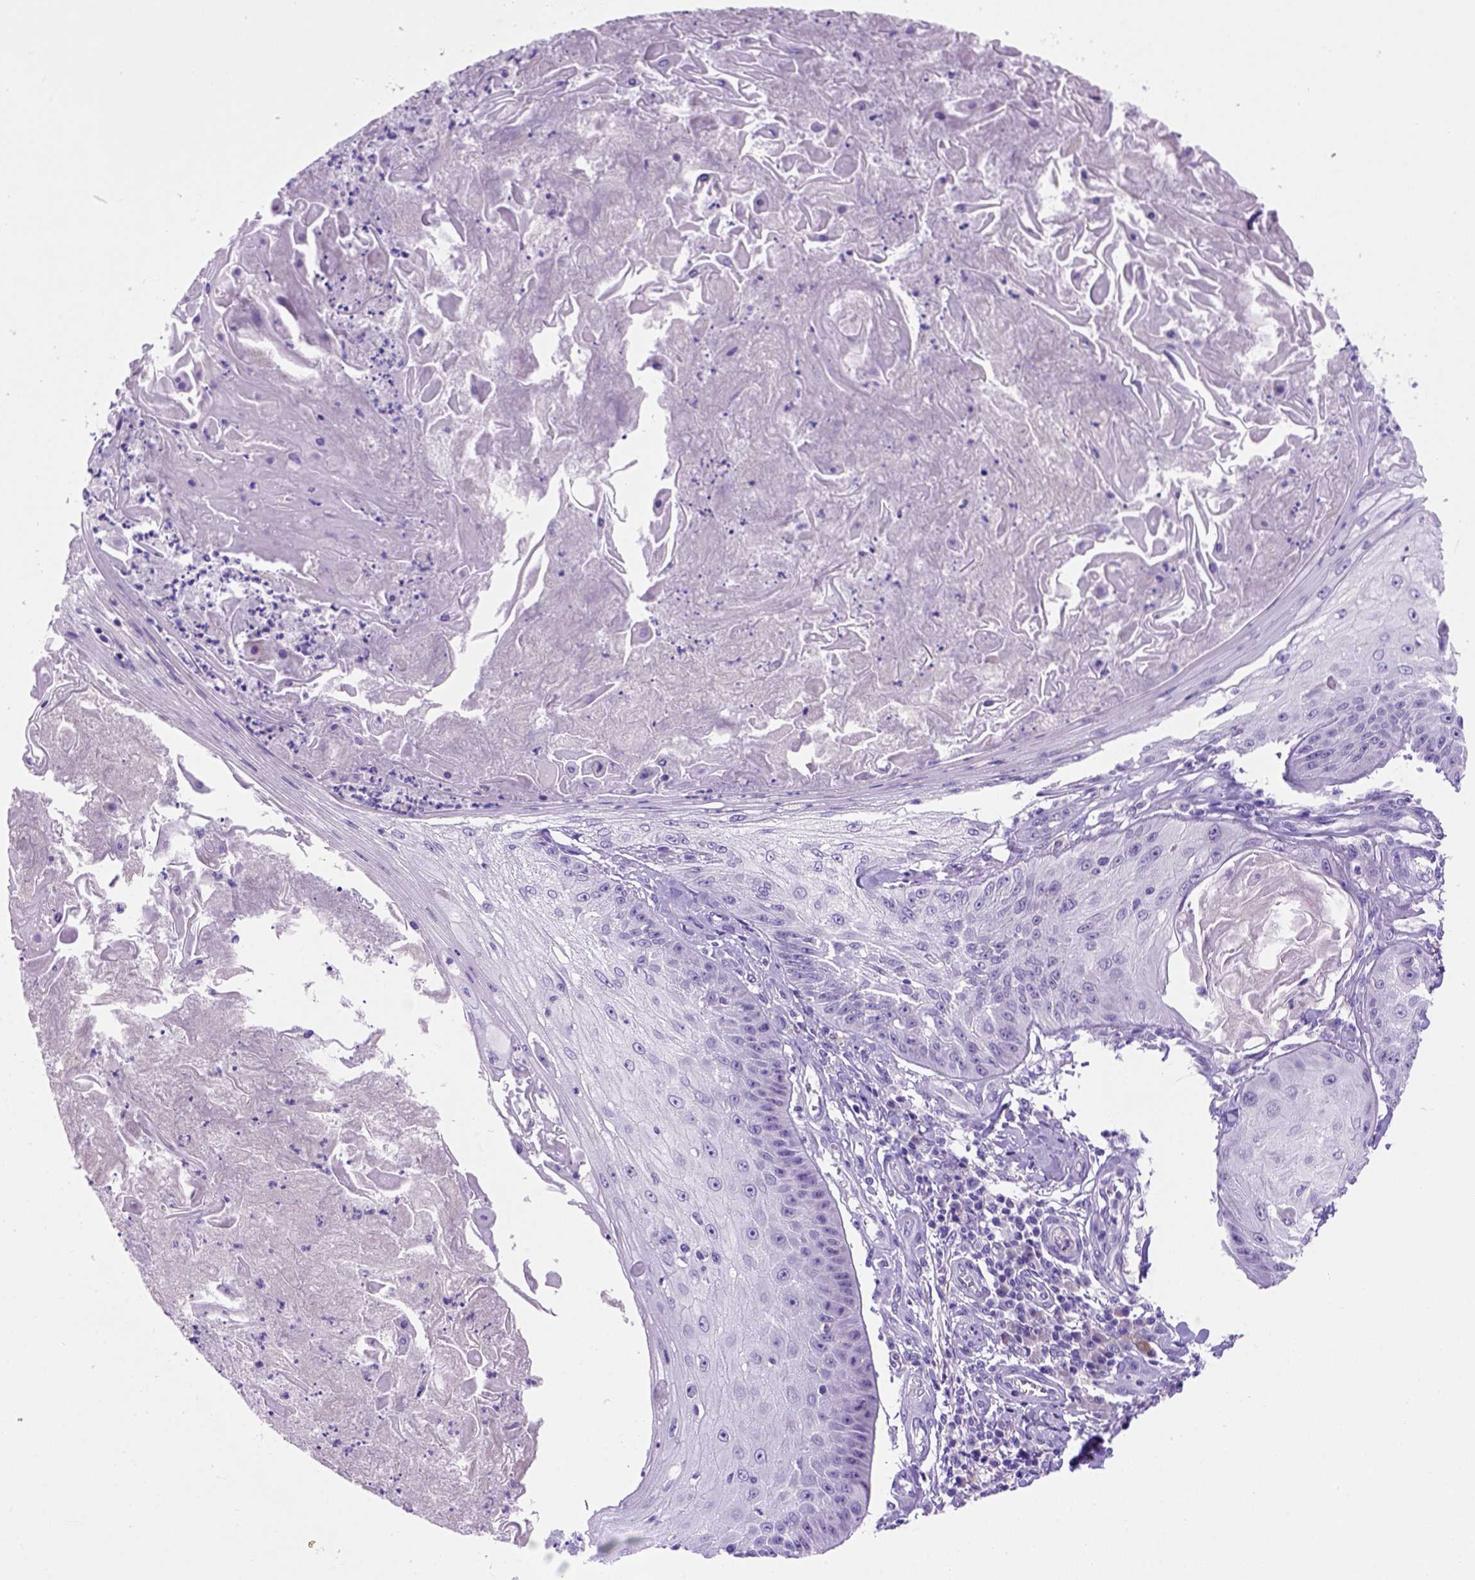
{"staining": {"intensity": "negative", "quantity": "none", "location": "none"}, "tissue": "skin cancer", "cell_type": "Tumor cells", "image_type": "cancer", "snomed": [{"axis": "morphology", "description": "Squamous cell carcinoma, NOS"}, {"axis": "topography", "description": "Skin"}], "caption": "This micrograph is of skin squamous cell carcinoma stained with immunohistochemistry to label a protein in brown with the nuclei are counter-stained blue. There is no expression in tumor cells.", "gene": "FAM81B", "patient": {"sex": "male", "age": 70}}